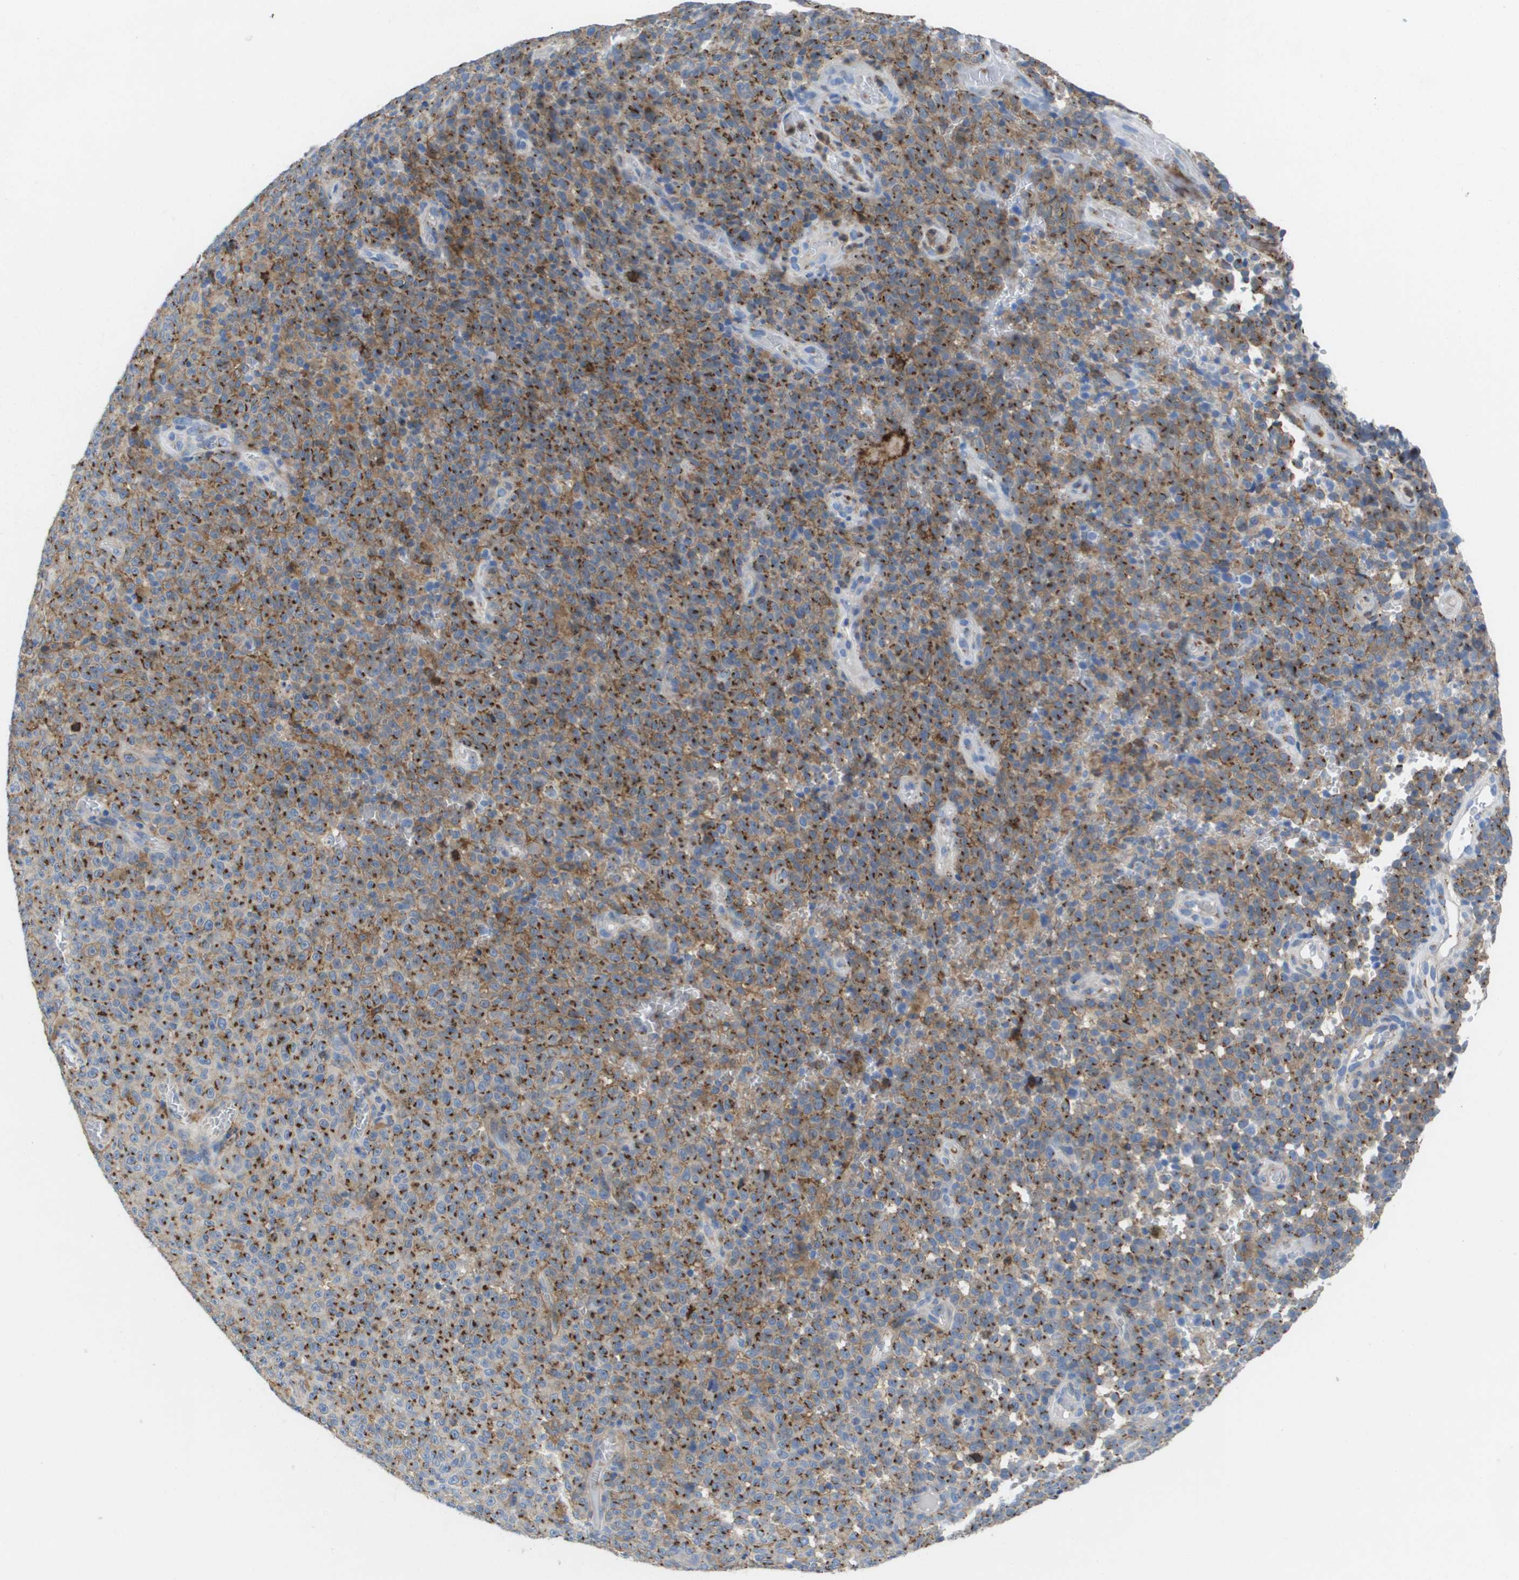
{"staining": {"intensity": "moderate", "quantity": ">75%", "location": "cytoplasmic/membranous"}, "tissue": "melanoma", "cell_type": "Tumor cells", "image_type": "cancer", "snomed": [{"axis": "morphology", "description": "Malignant melanoma, NOS"}, {"axis": "topography", "description": "Skin"}], "caption": "Human malignant melanoma stained with a protein marker reveals moderate staining in tumor cells.", "gene": "SLC37A2", "patient": {"sex": "female", "age": 82}}